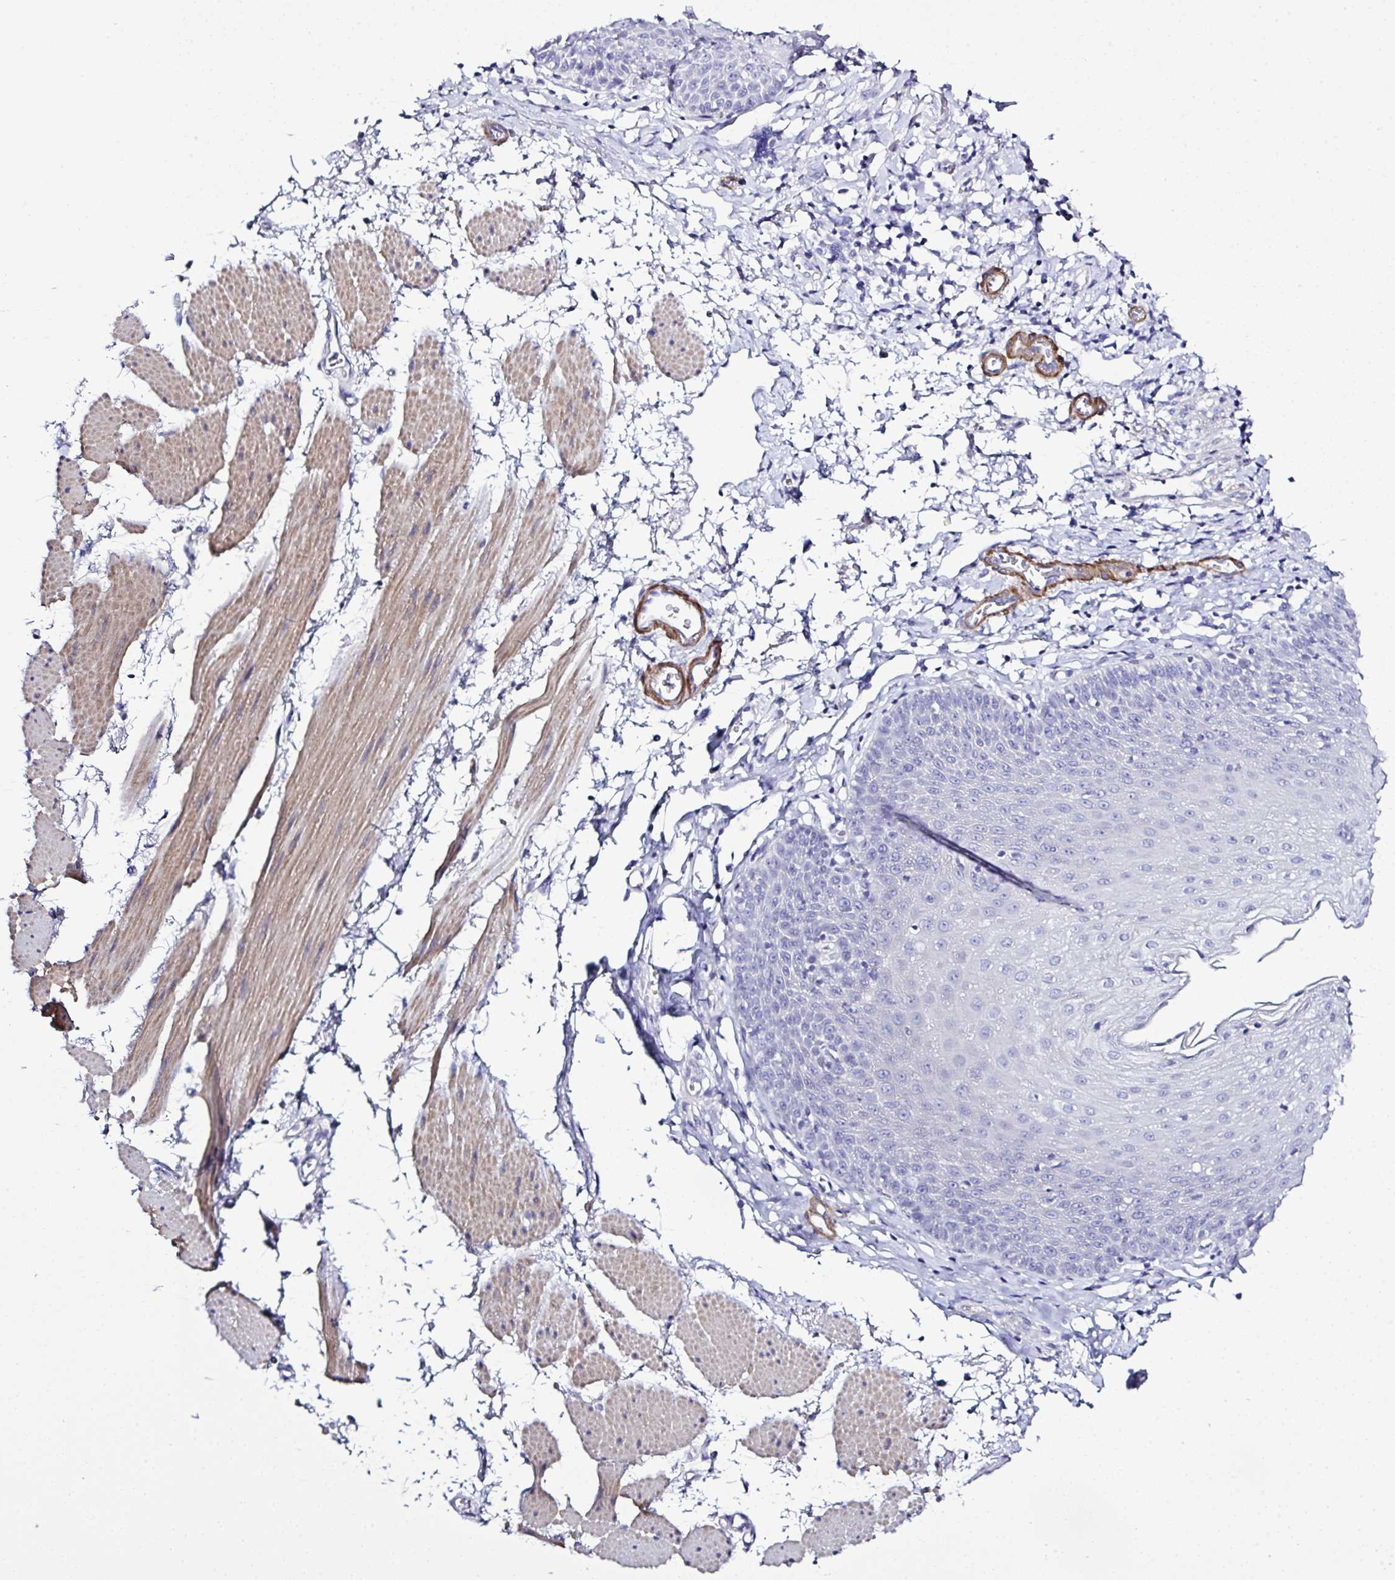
{"staining": {"intensity": "negative", "quantity": "none", "location": "none"}, "tissue": "esophagus", "cell_type": "Squamous epithelial cells", "image_type": "normal", "snomed": [{"axis": "morphology", "description": "Normal tissue, NOS"}, {"axis": "topography", "description": "Esophagus"}], "caption": "Immunohistochemistry of normal esophagus displays no positivity in squamous epithelial cells.", "gene": "MED11", "patient": {"sex": "female", "age": 81}}